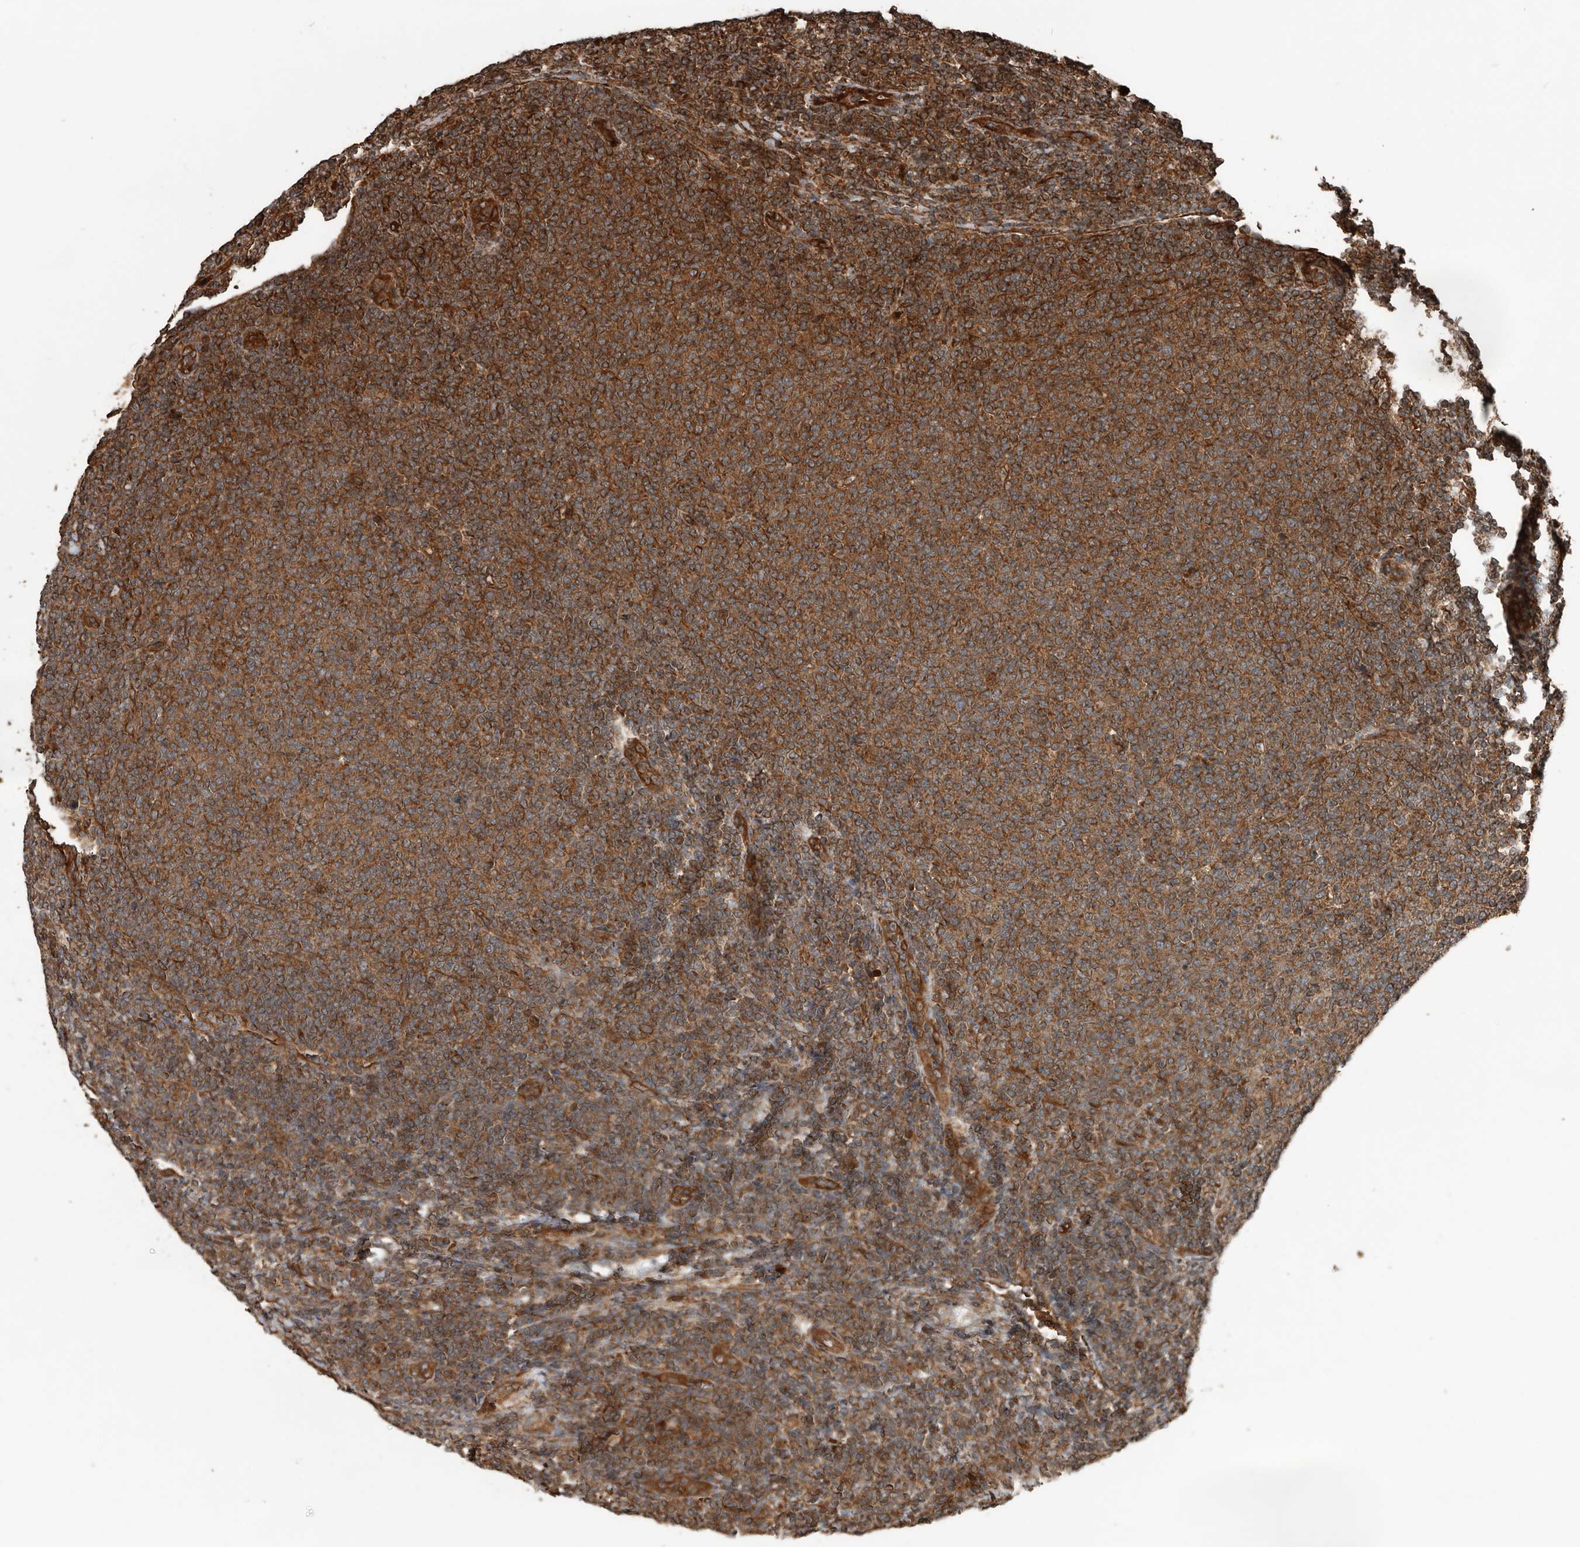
{"staining": {"intensity": "strong", "quantity": ">75%", "location": "cytoplasmic/membranous"}, "tissue": "lymphoma", "cell_type": "Tumor cells", "image_type": "cancer", "snomed": [{"axis": "morphology", "description": "Malignant lymphoma, non-Hodgkin's type, Low grade"}, {"axis": "topography", "description": "Lymph node"}], "caption": "Approximately >75% of tumor cells in lymphoma display strong cytoplasmic/membranous protein expression as visualized by brown immunohistochemical staining.", "gene": "YOD1", "patient": {"sex": "male", "age": 66}}